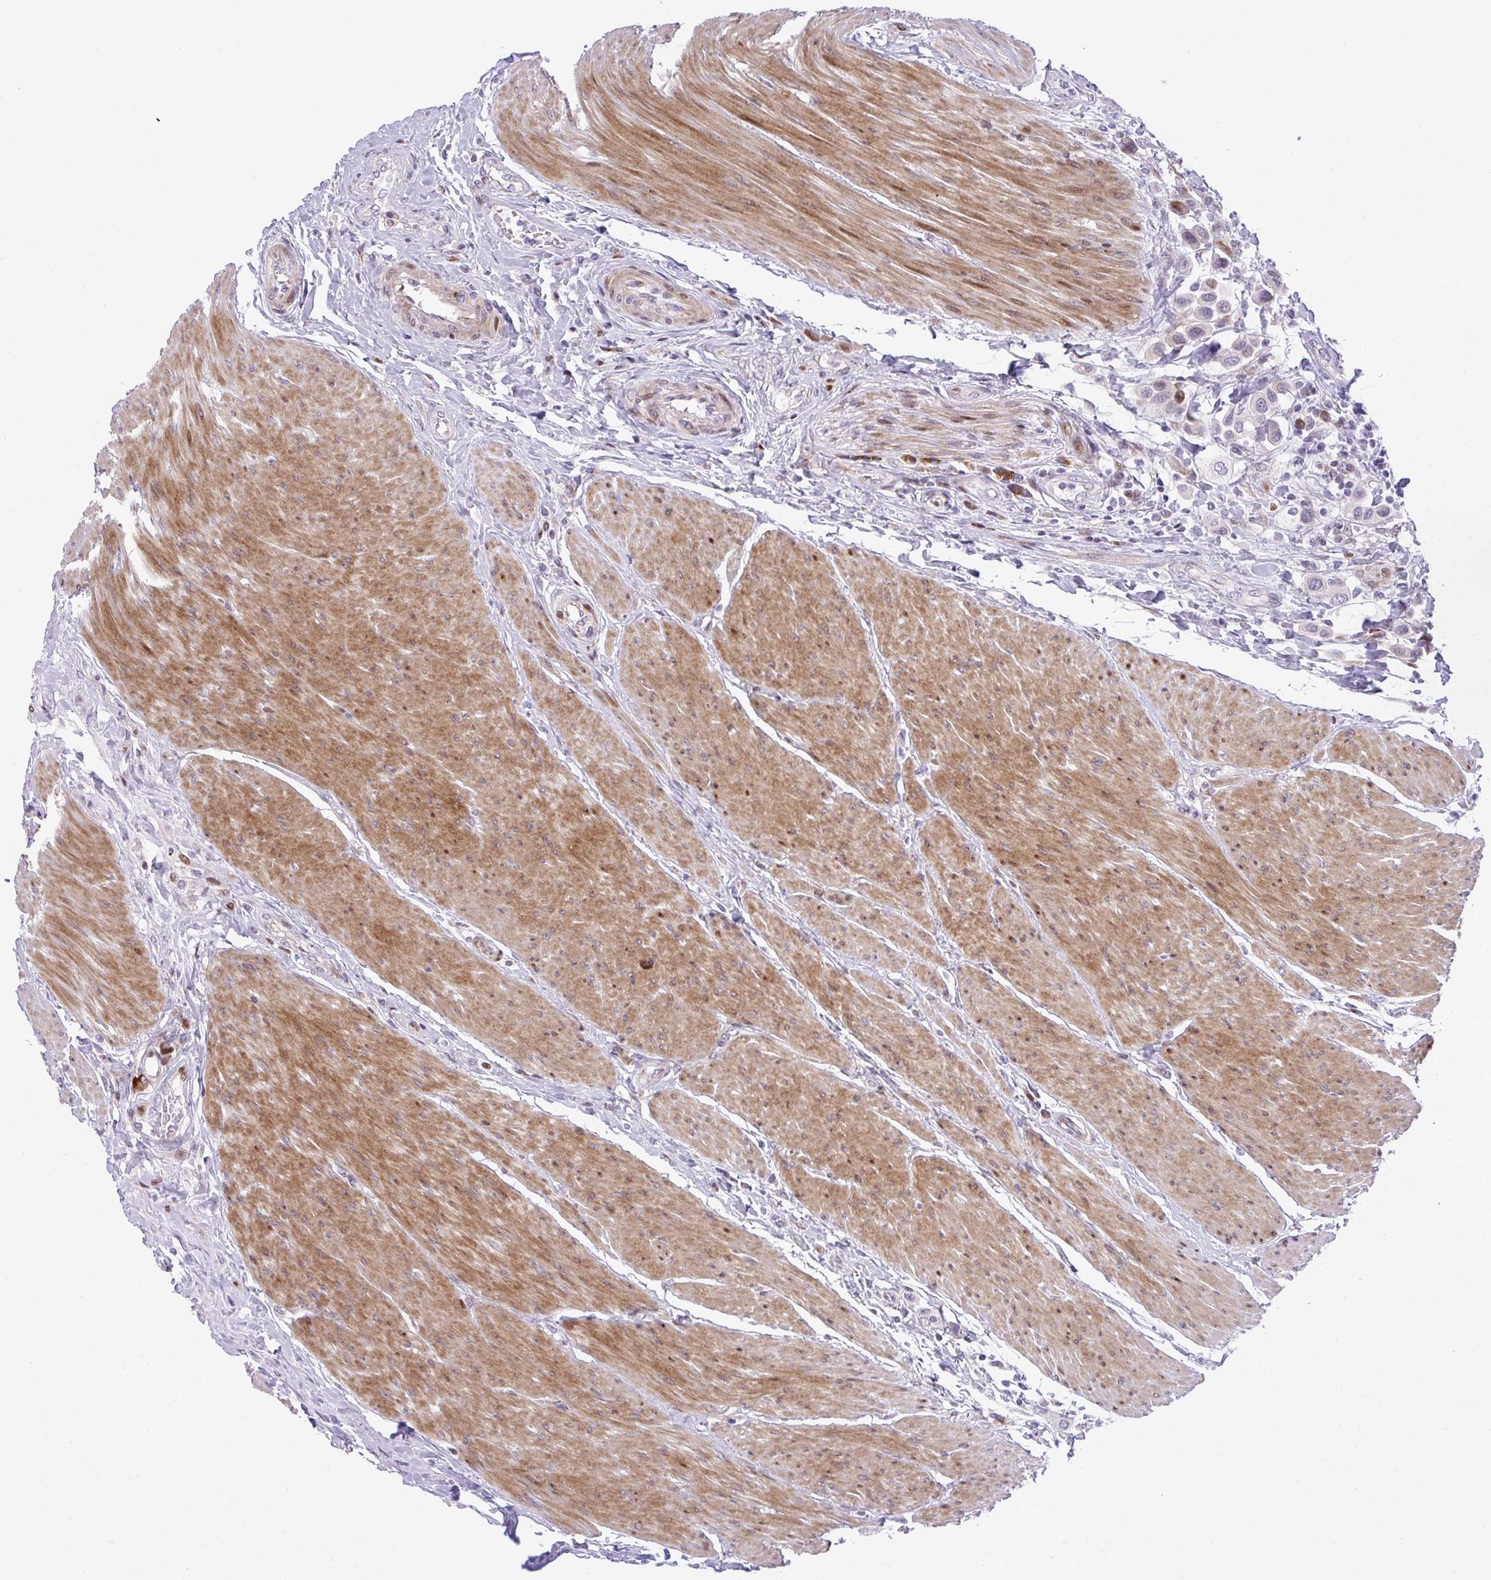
{"staining": {"intensity": "negative", "quantity": "none", "location": "none"}, "tissue": "urothelial cancer", "cell_type": "Tumor cells", "image_type": "cancer", "snomed": [{"axis": "morphology", "description": "Urothelial carcinoma, High grade"}, {"axis": "topography", "description": "Urinary bladder"}], "caption": "This micrograph is of urothelial carcinoma (high-grade) stained with IHC to label a protein in brown with the nuclei are counter-stained blue. There is no expression in tumor cells. (DAB IHC, high magnification).", "gene": "CASTOR2", "patient": {"sex": "male", "age": 50}}